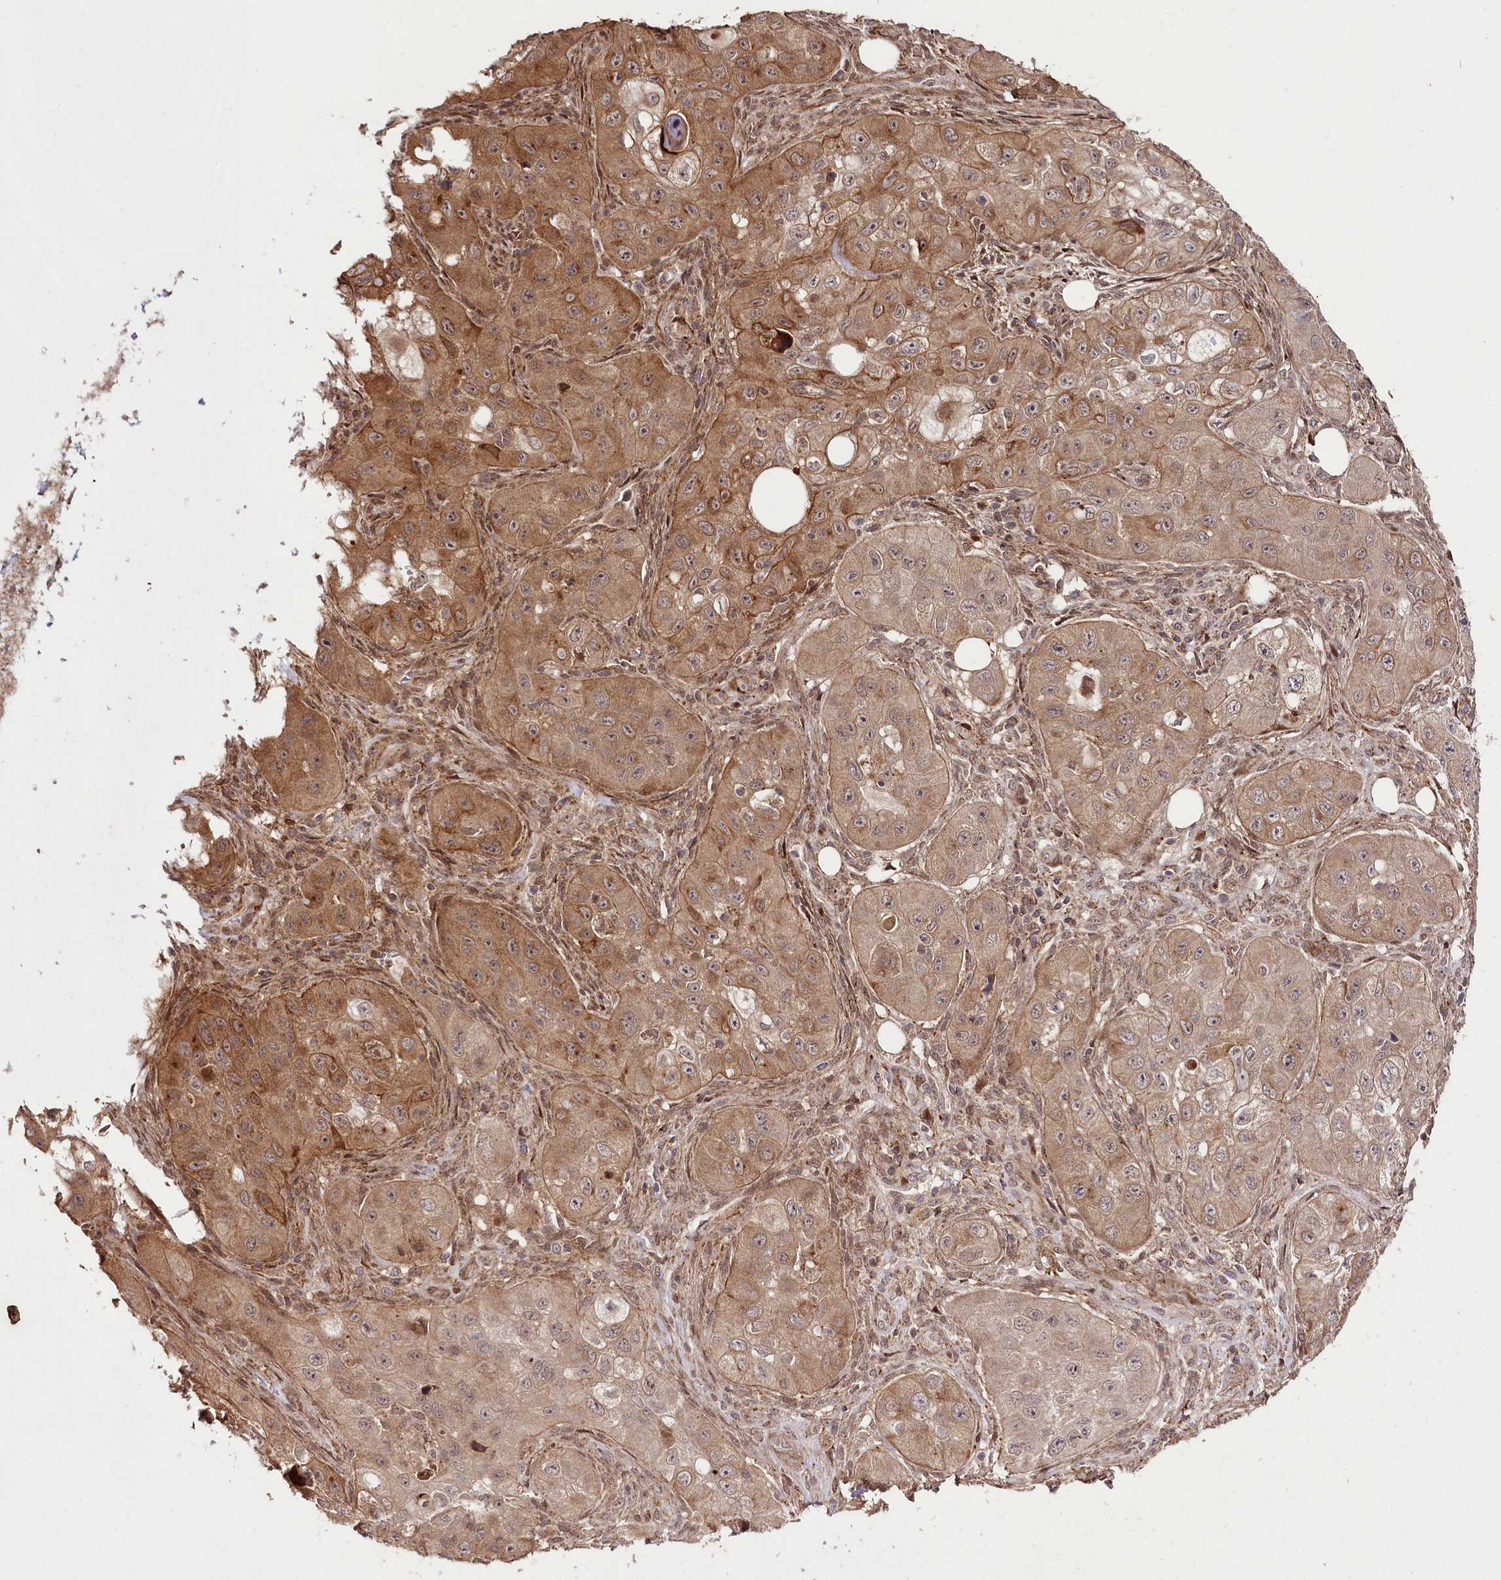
{"staining": {"intensity": "moderate", "quantity": "25%-75%", "location": "cytoplasmic/membranous"}, "tissue": "skin cancer", "cell_type": "Tumor cells", "image_type": "cancer", "snomed": [{"axis": "morphology", "description": "Squamous cell carcinoma, NOS"}, {"axis": "topography", "description": "Skin"}, {"axis": "topography", "description": "Subcutis"}], "caption": "DAB immunohistochemical staining of skin cancer shows moderate cytoplasmic/membranous protein expression in about 25%-75% of tumor cells. The protein is shown in brown color, while the nuclei are stained blue.", "gene": "PHLDB1", "patient": {"sex": "male", "age": 73}}